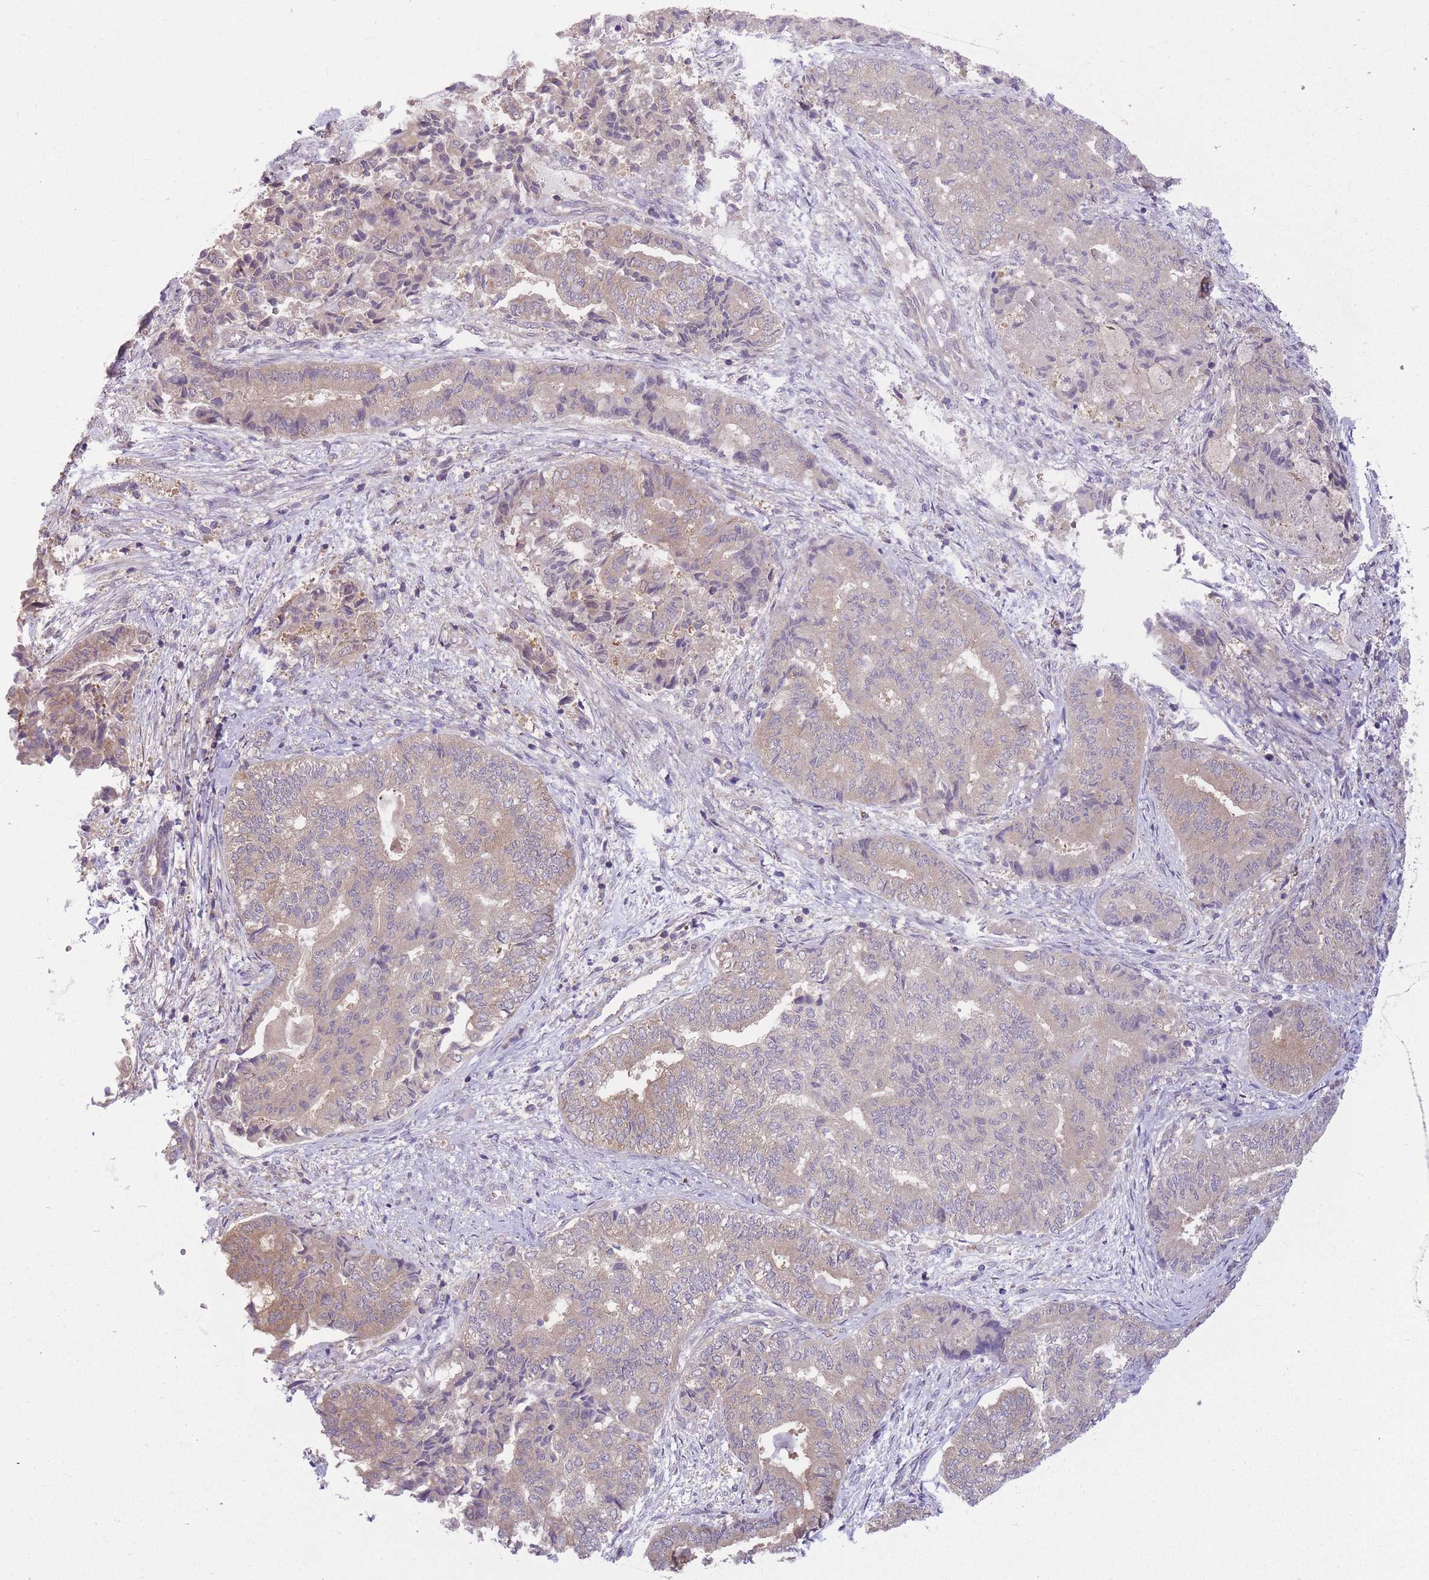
{"staining": {"intensity": "moderate", "quantity": "25%-75%", "location": "cytoplasmic/membranous"}, "tissue": "endometrial cancer", "cell_type": "Tumor cells", "image_type": "cancer", "snomed": [{"axis": "morphology", "description": "Adenocarcinoma, NOS"}, {"axis": "topography", "description": "Endometrium"}], "caption": "Human adenocarcinoma (endometrial) stained for a protein (brown) shows moderate cytoplasmic/membranous positive expression in about 25%-75% of tumor cells.", "gene": "PFDN6", "patient": {"sex": "female", "age": 80}}